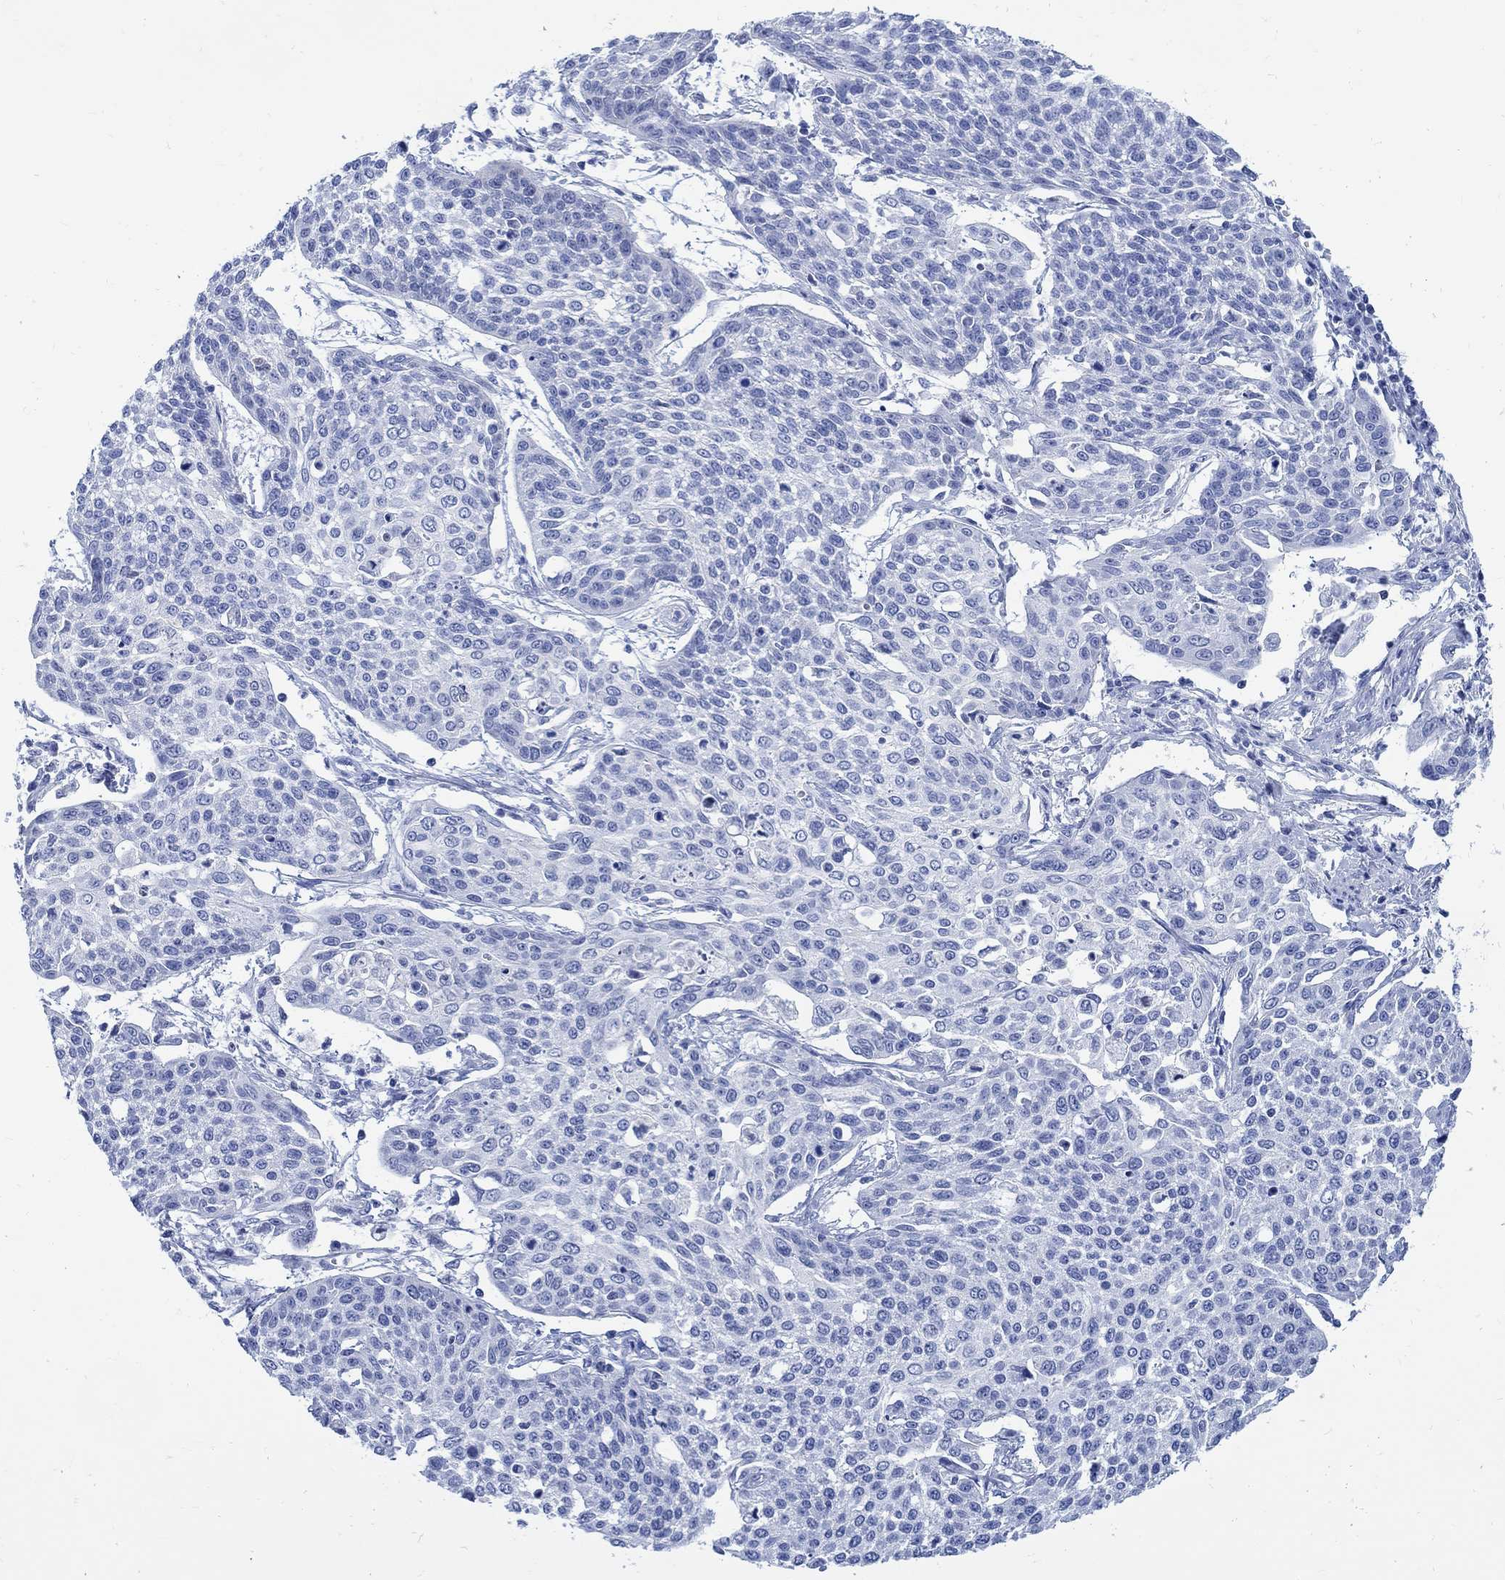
{"staining": {"intensity": "negative", "quantity": "none", "location": "none"}, "tissue": "cervical cancer", "cell_type": "Tumor cells", "image_type": "cancer", "snomed": [{"axis": "morphology", "description": "Squamous cell carcinoma, NOS"}, {"axis": "topography", "description": "Cervix"}], "caption": "The image exhibits no significant positivity in tumor cells of squamous cell carcinoma (cervical).", "gene": "CPLX2", "patient": {"sex": "female", "age": 34}}